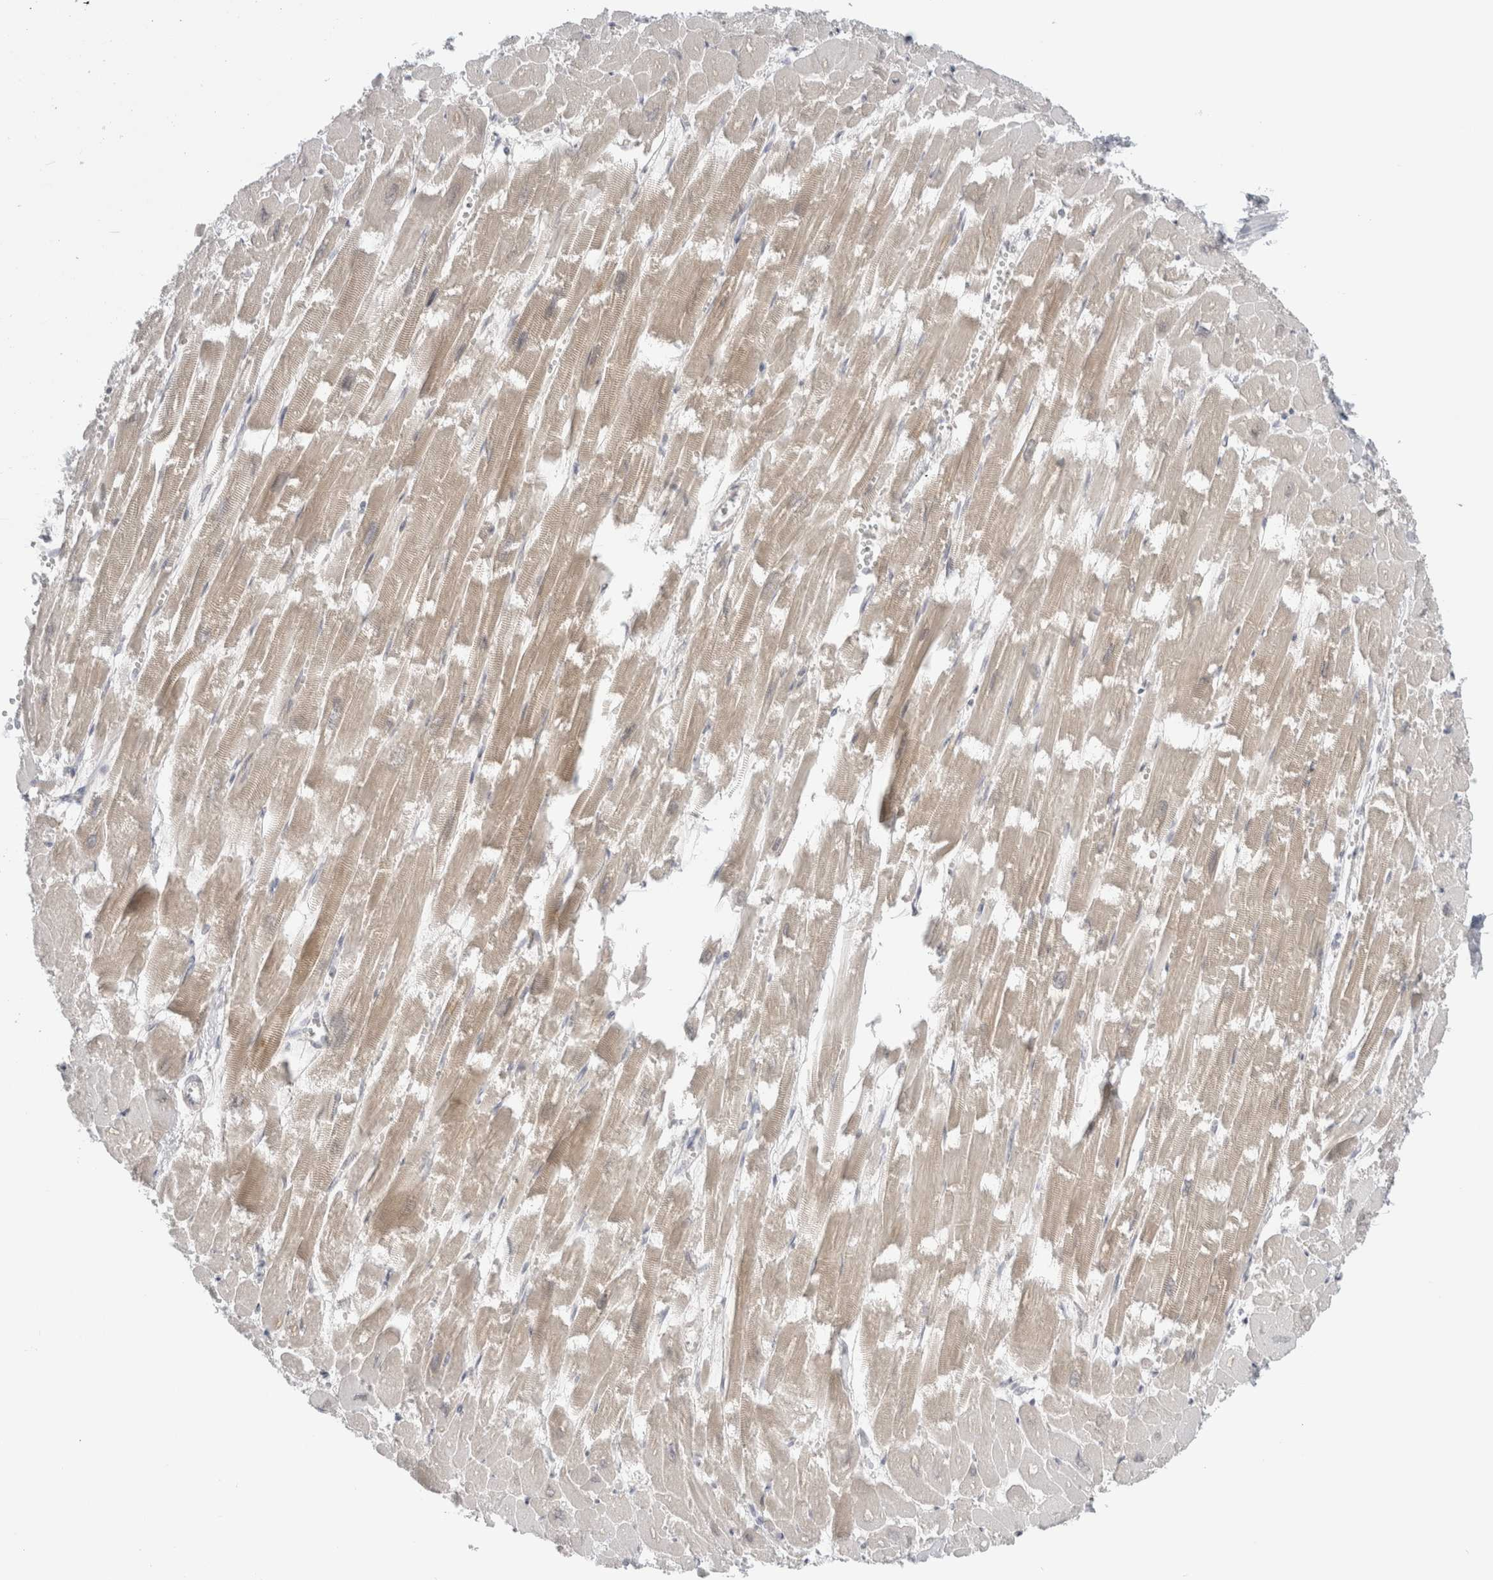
{"staining": {"intensity": "weak", "quantity": ">75%", "location": "cytoplasmic/membranous"}, "tissue": "heart muscle", "cell_type": "Cardiomyocytes", "image_type": "normal", "snomed": [{"axis": "morphology", "description": "Normal tissue, NOS"}, {"axis": "topography", "description": "Heart"}], "caption": "A low amount of weak cytoplasmic/membranous staining is present in about >75% of cardiomyocytes in benign heart muscle.", "gene": "FAHD1", "patient": {"sex": "male", "age": 54}}